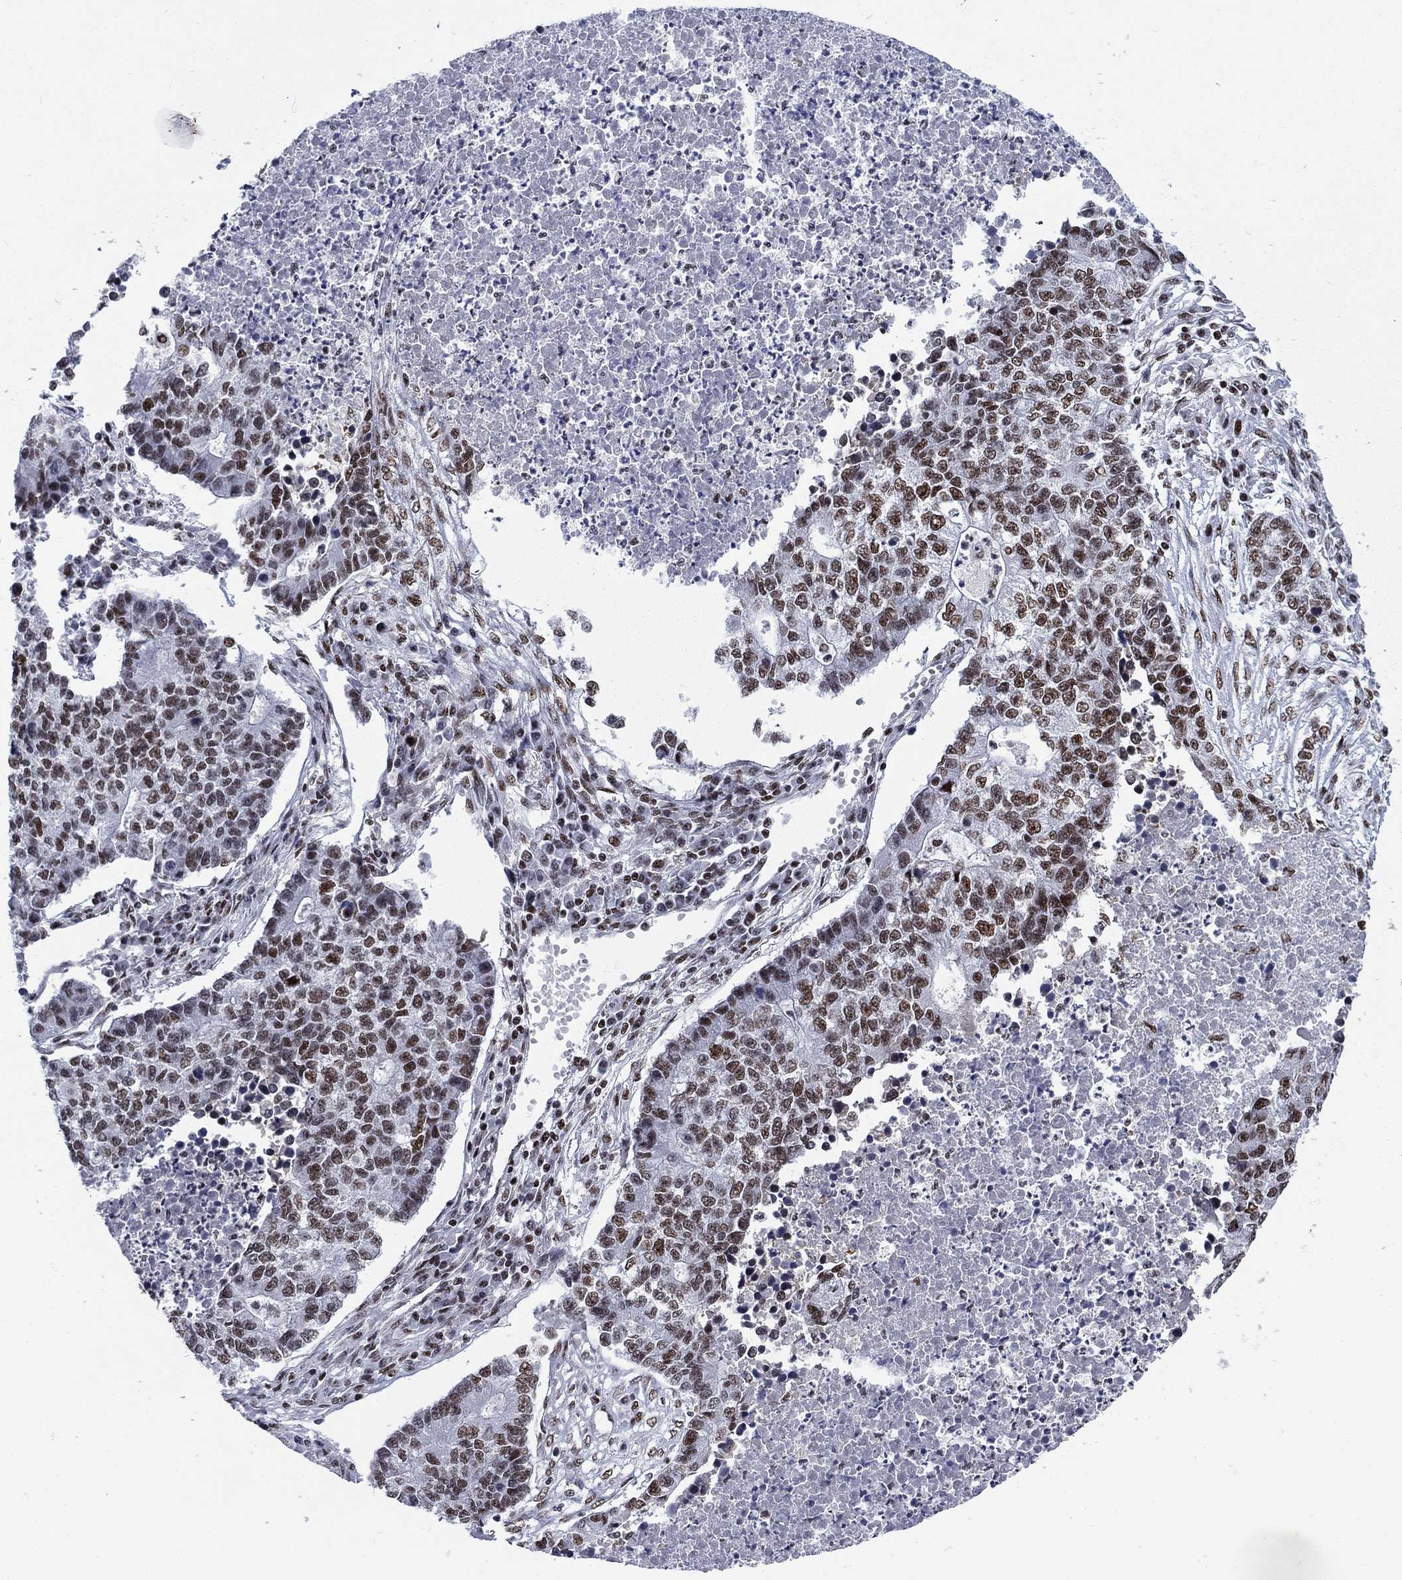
{"staining": {"intensity": "moderate", "quantity": ">75%", "location": "nuclear"}, "tissue": "lung cancer", "cell_type": "Tumor cells", "image_type": "cancer", "snomed": [{"axis": "morphology", "description": "Adenocarcinoma, NOS"}, {"axis": "topography", "description": "Lung"}], "caption": "Immunohistochemical staining of human lung cancer reveals medium levels of moderate nuclear expression in about >75% of tumor cells. The staining was performed using DAB to visualize the protein expression in brown, while the nuclei were stained in blue with hematoxylin (Magnification: 20x).", "gene": "RPRD1B", "patient": {"sex": "male", "age": 57}}